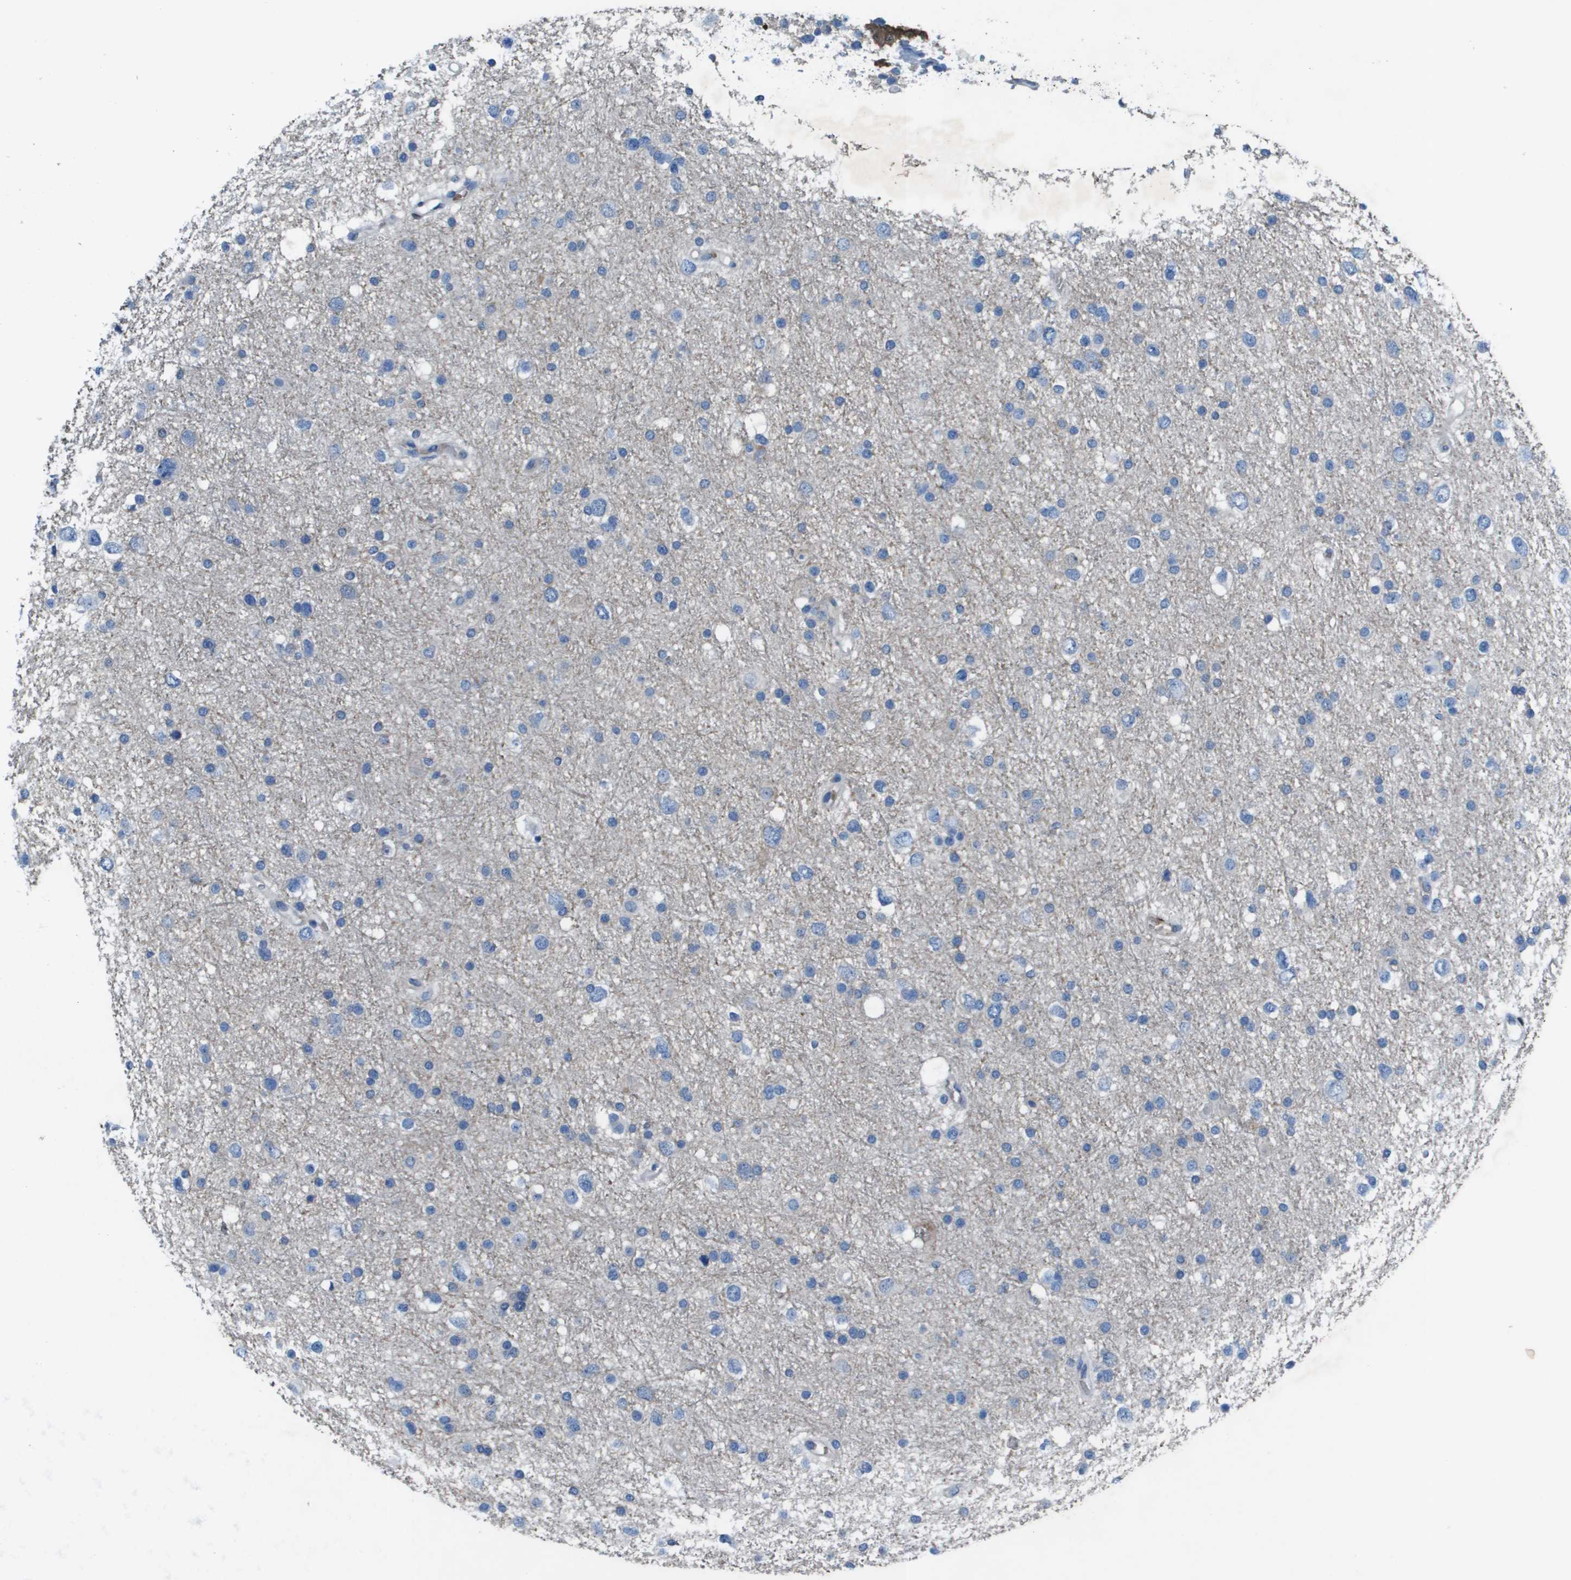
{"staining": {"intensity": "negative", "quantity": "none", "location": "none"}, "tissue": "glioma", "cell_type": "Tumor cells", "image_type": "cancer", "snomed": [{"axis": "morphology", "description": "Glioma, malignant, Low grade"}, {"axis": "topography", "description": "Brain"}], "caption": "Immunohistochemistry (IHC) micrograph of malignant glioma (low-grade) stained for a protein (brown), which exhibits no expression in tumor cells. (DAB IHC with hematoxylin counter stain).", "gene": "CAMK4", "patient": {"sex": "female", "age": 37}}